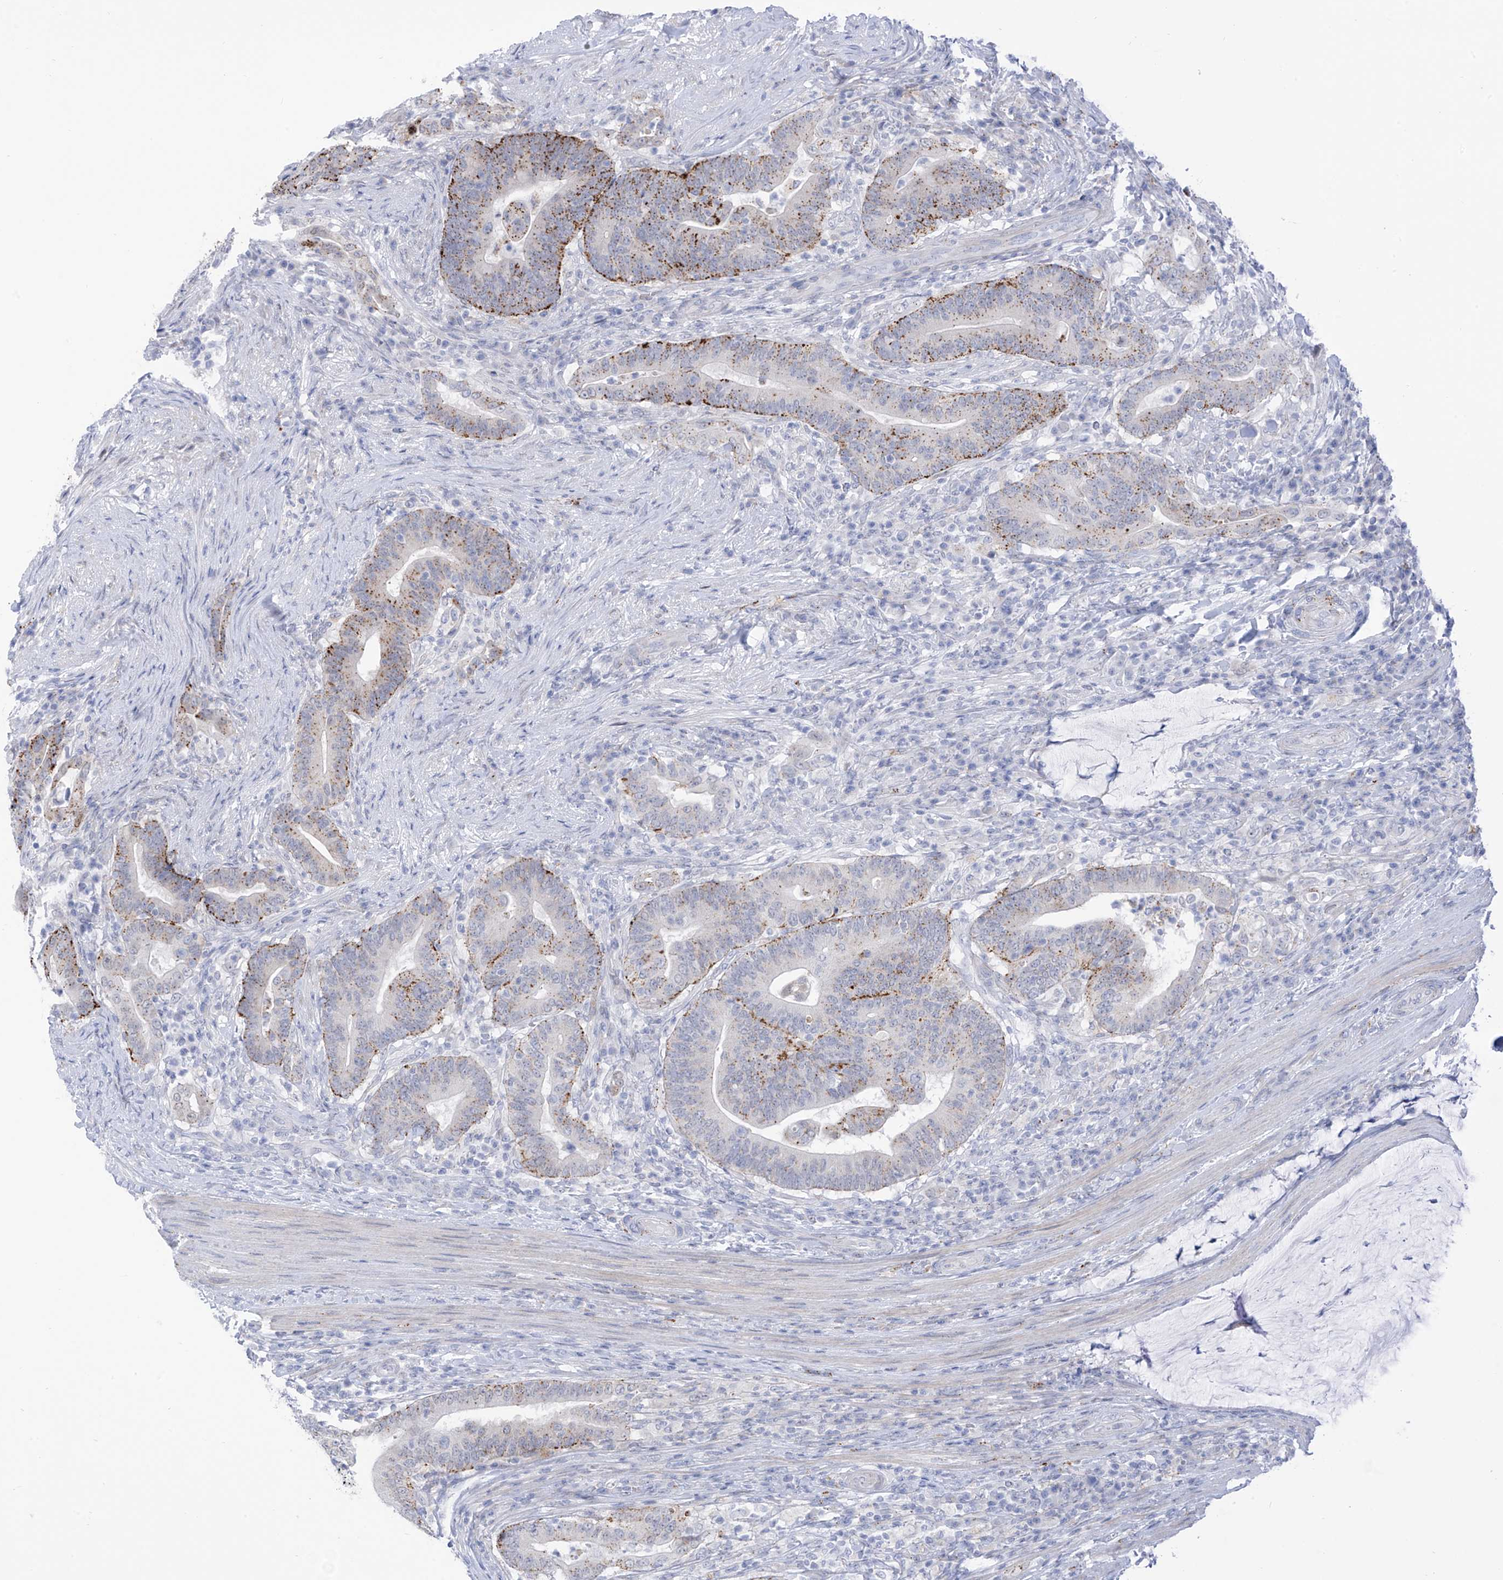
{"staining": {"intensity": "moderate", "quantity": ">75%", "location": "cytoplasmic/membranous"}, "tissue": "colorectal cancer", "cell_type": "Tumor cells", "image_type": "cancer", "snomed": [{"axis": "morphology", "description": "Normal tissue, NOS"}, {"axis": "morphology", "description": "Adenocarcinoma, NOS"}, {"axis": "topography", "description": "Colon"}], "caption": "A histopathology image of adenocarcinoma (colorectal) stained for a protein displays moderate cytoplasmic/membranous brown staining in tumor cells.", "gene": "PSPH", "patient": {"sex": "female", "age": 66}}